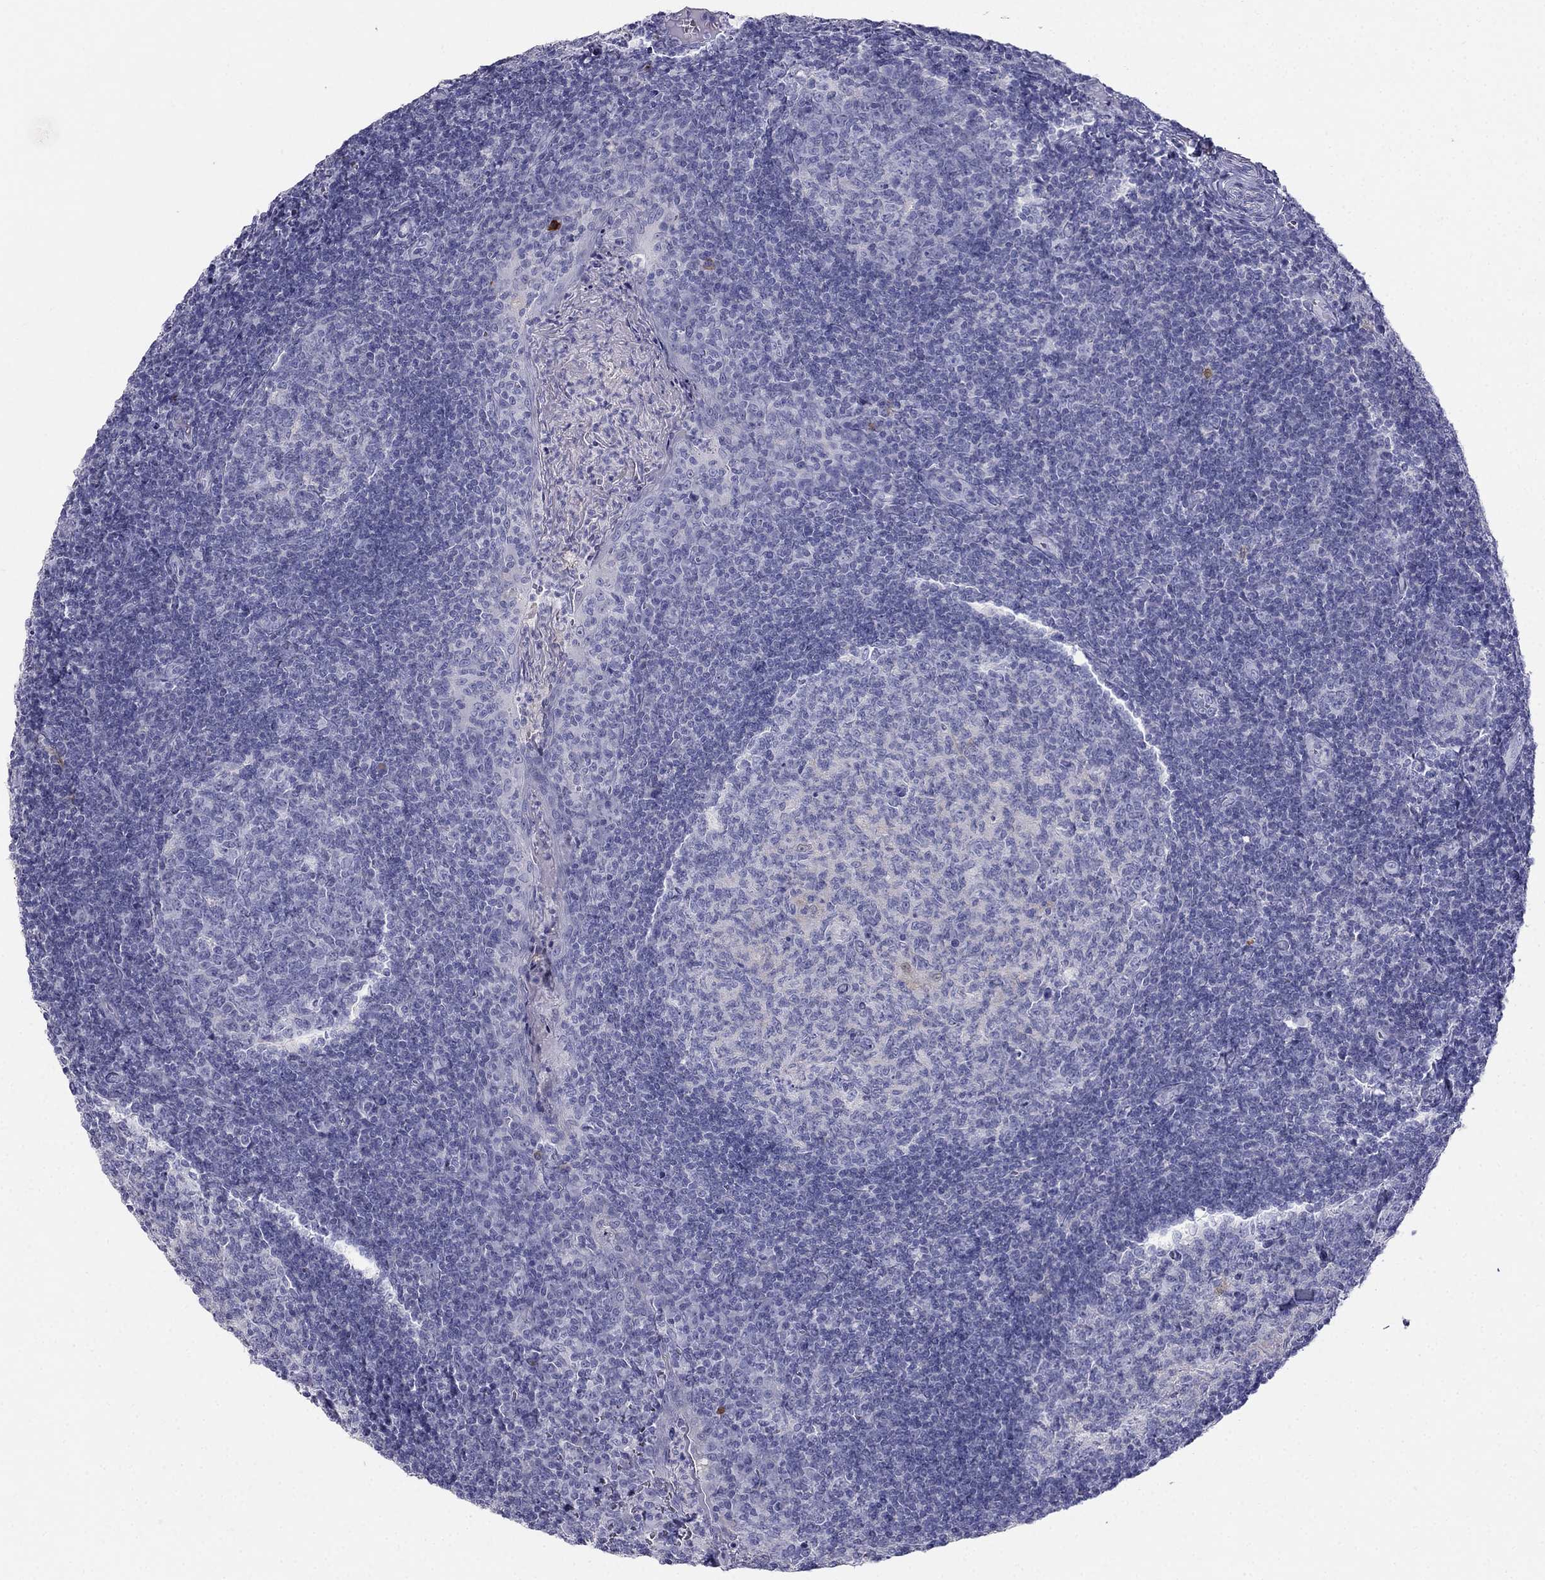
{"staining": {"intensity": "negative", "quantity": "none", "location": "none"}, "tissue": "tonsil", "cell_type": "Germinal center cells", "image_type": "normal", "snomed": [{"axis": "morphology", "description": "Normal tissue, NOS"}, {"axis": "topography", "description": "Tonsil"}], "caption": "Tonsil stained for a protein using IHC demonstrates no positivity germinal center cells.", "gene": "RFLNA", "patient": {"sex": "female", "age": 12}}